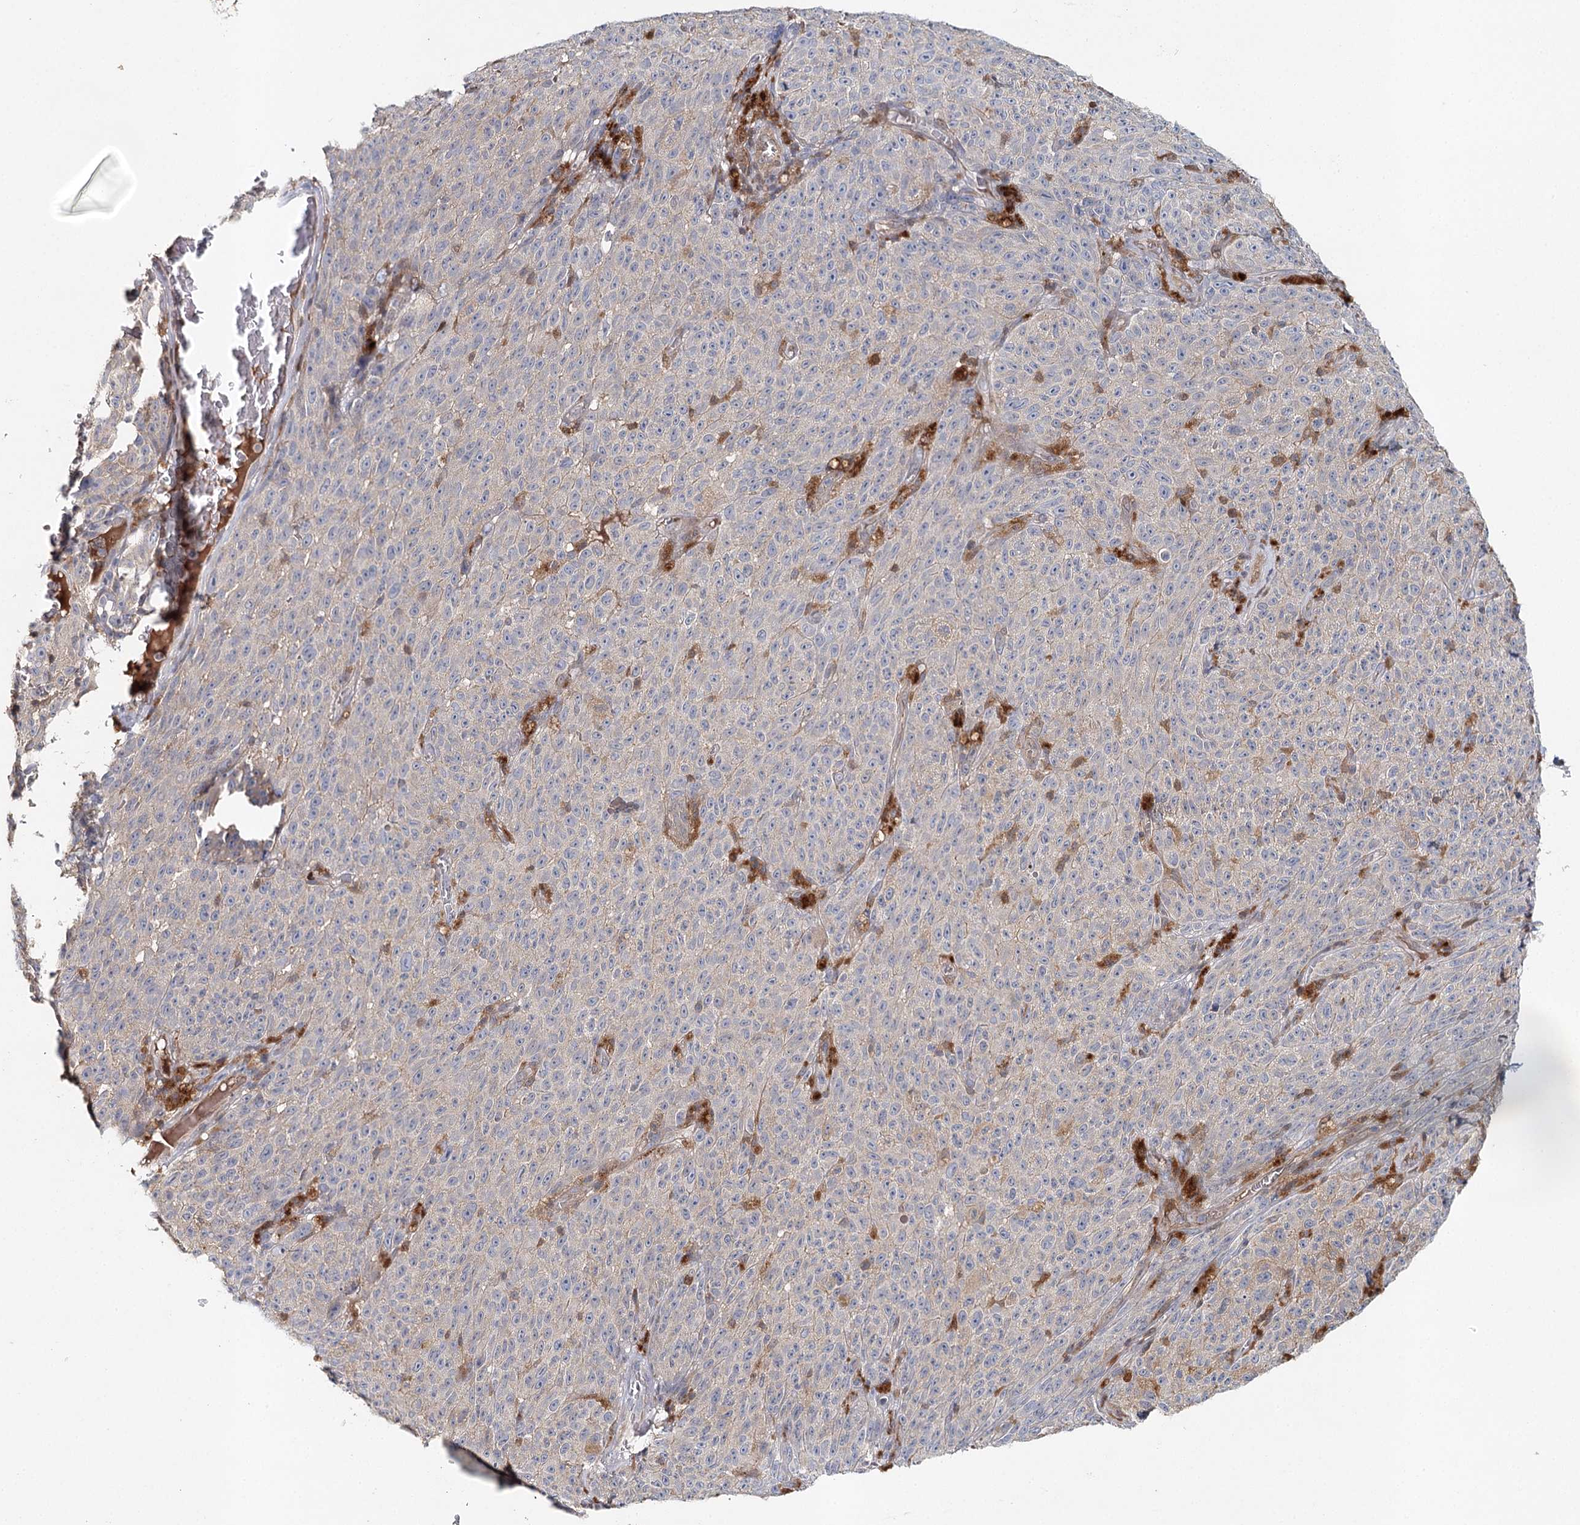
{"staining": {"intensity": "negative", "quantity": "none", "location": "none"}, "tissue": "melanoma", "cell_type": "Tumor cells", "image_type": "cancer", "snomed": [{"axis": "morphology", "description": "Malignant melanoma, NOS"}, {"axis": "topography", "description": "Skin"}], "caption": "There is no significant positivity in tumor cells of melanoma.", "gene": "SLC41A2", "patient": {"sex": "female", "age": 82}}